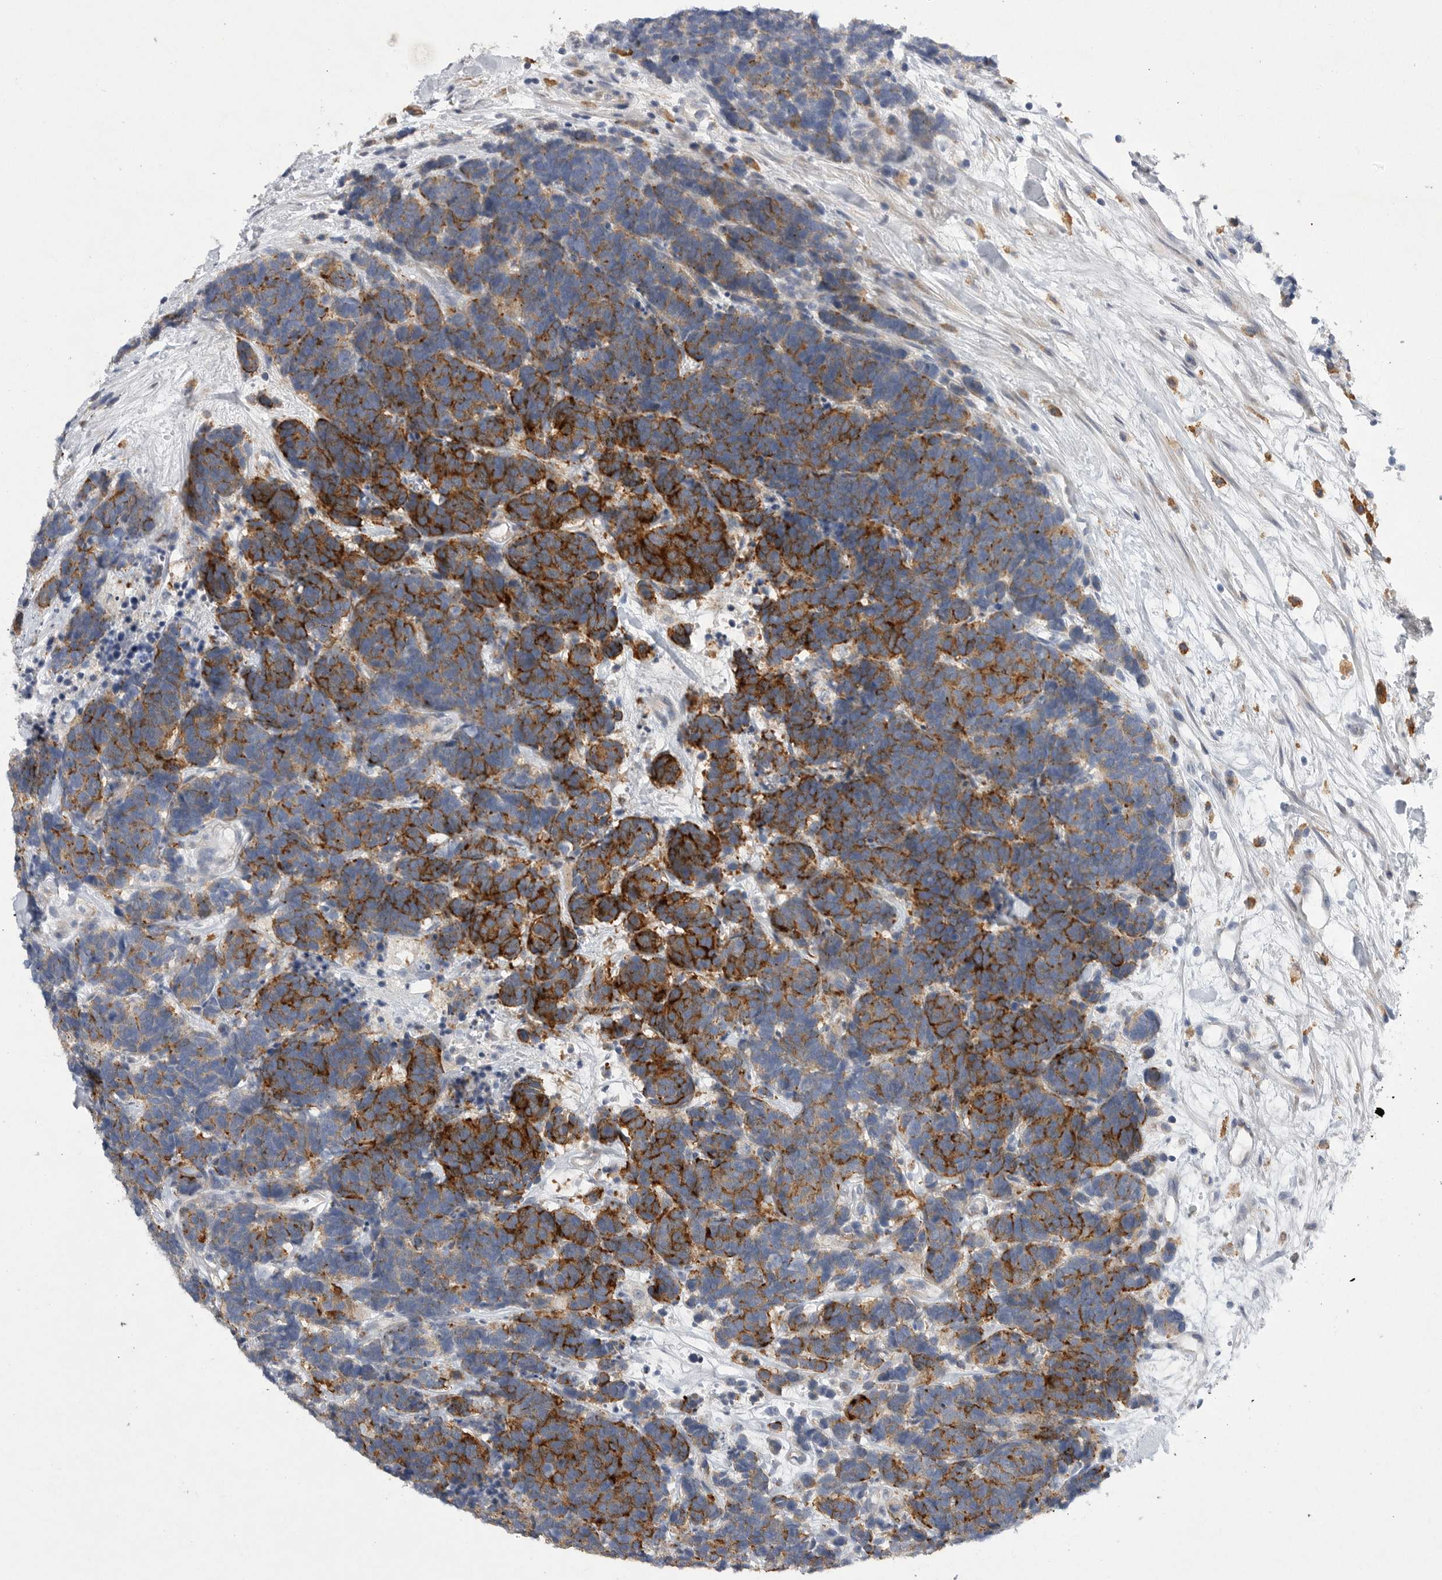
{"staining": {"intensity": "strong", "quantity": "25%-75%", "location": "cytoplasmic/membranous"}, "tissue": "carcinoid", "cell_type": "Tumor cells", "image_type": "cancer", "snomed": [{"axis": "morphology", "description": "Carcinoma, NOS"}, {"axis": "morphology", "description": "Carcinoid, malignant, NOS"}, {"axis": "topography", "description": "Urinary bladder"}], "caption": "Immunohistochemistry histopathology image of neoplastic tissue: human carcinoid stained using immunohistochemistry reveals high levels of strong protein expression localized specifically in the cytoplasmic/membranous of tumor cells, appearing as a cytoplasmic/membranous brown color.", "gene": "EDEM3", "patient": {"sex": "male", "age": 57}}